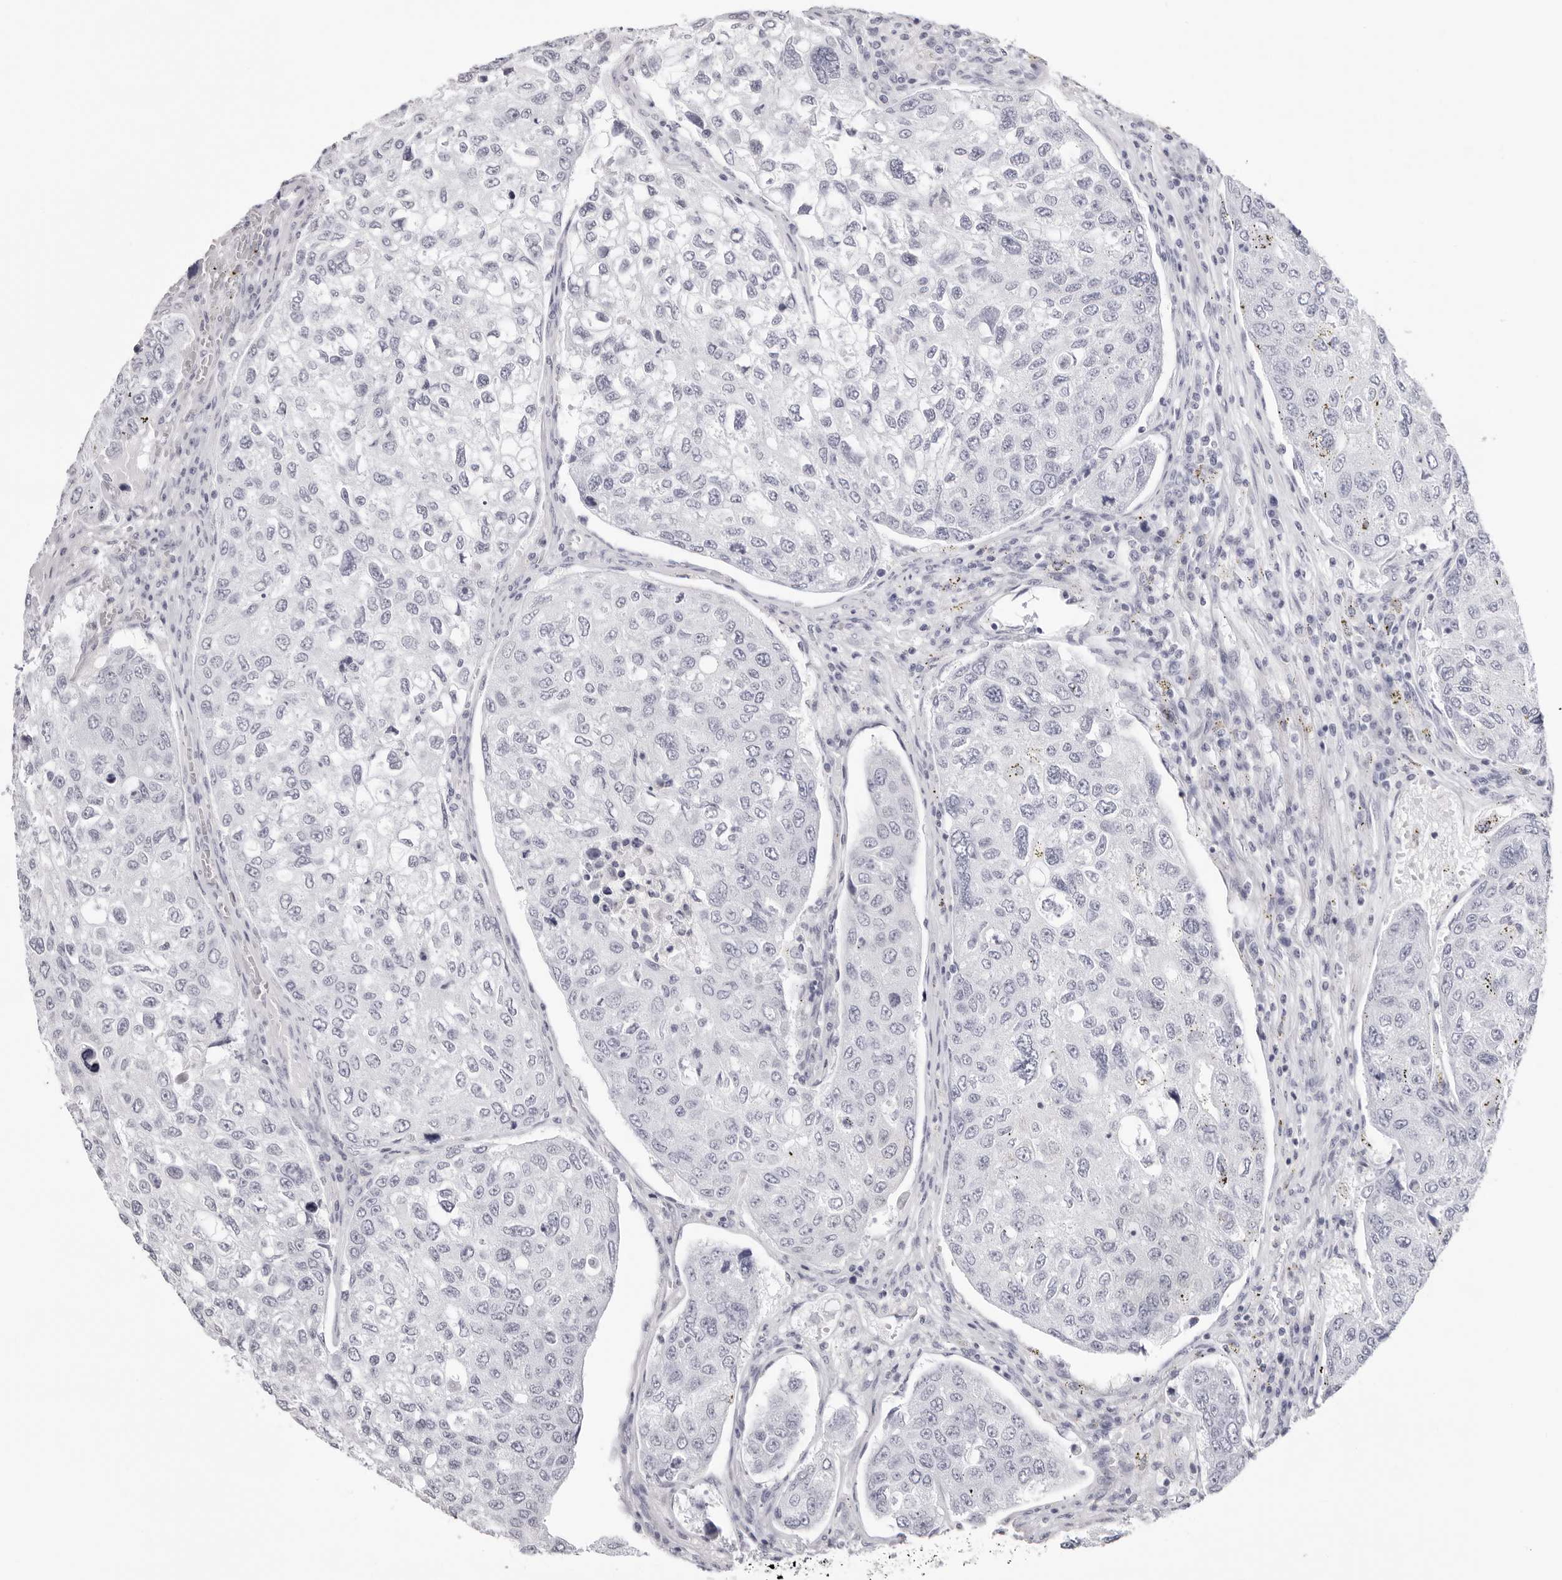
{"staining": {"intensity": "negative", "quantity": "none", "location": "none"}, "tissue": "urothelial cancer", "cell_type": "Tumor cells", "image_type": "cancer", "snomed": [{"axis": "morphology", "description": "Urothelial carcinoma, High grade"}, {"axis": "topography", "description": "Lymph node"}, {"axis": "topography", "description": "Urinary bladder"}], "caption": "Tumor cells are negative for brown protein staining in urothelial cancer.", "gene": "INSL3", "patient": {"sex": "male", "age": 51}}